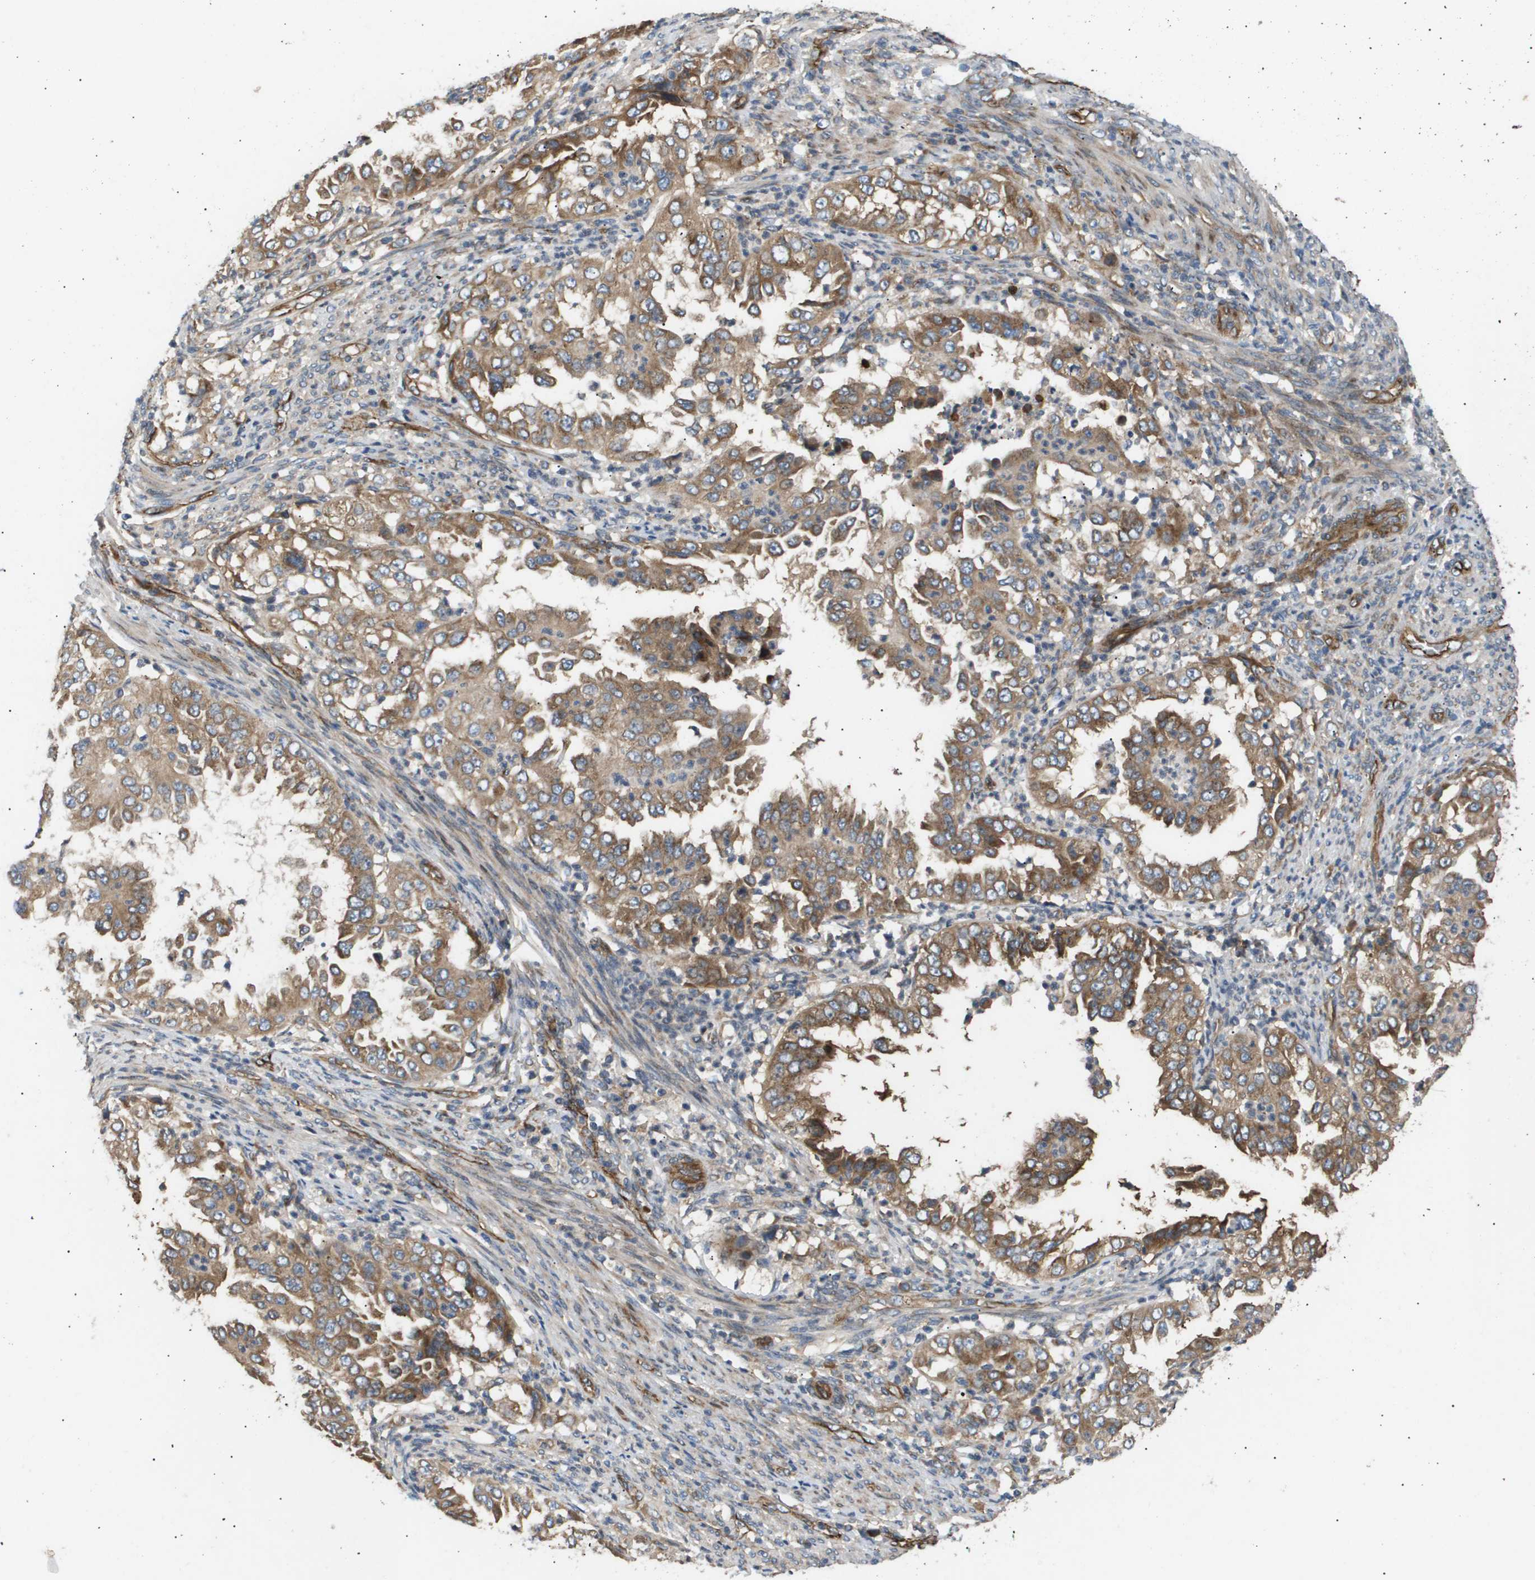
{"staining": {"intensity": "moderate", "quantity": ">75%", "location": "cytoplasmic/membranous"}, "tissue": "endometrial cancer", "cell_type": "Tumor cells", "image_type": "cancer", "snomed": [{"axis": "morphology", "description": "Adenocarcinoma, NOS"}, {"axis": "topography", "description": "Endometrium"}], "caption": "Adenocarcinoma (endometrial) tissue shows moderate cytoplasmic/membranous expression in about >75% of tumor cells", "gene": "LYSMD3", "patient": {"sex": "female", "age": 85}}